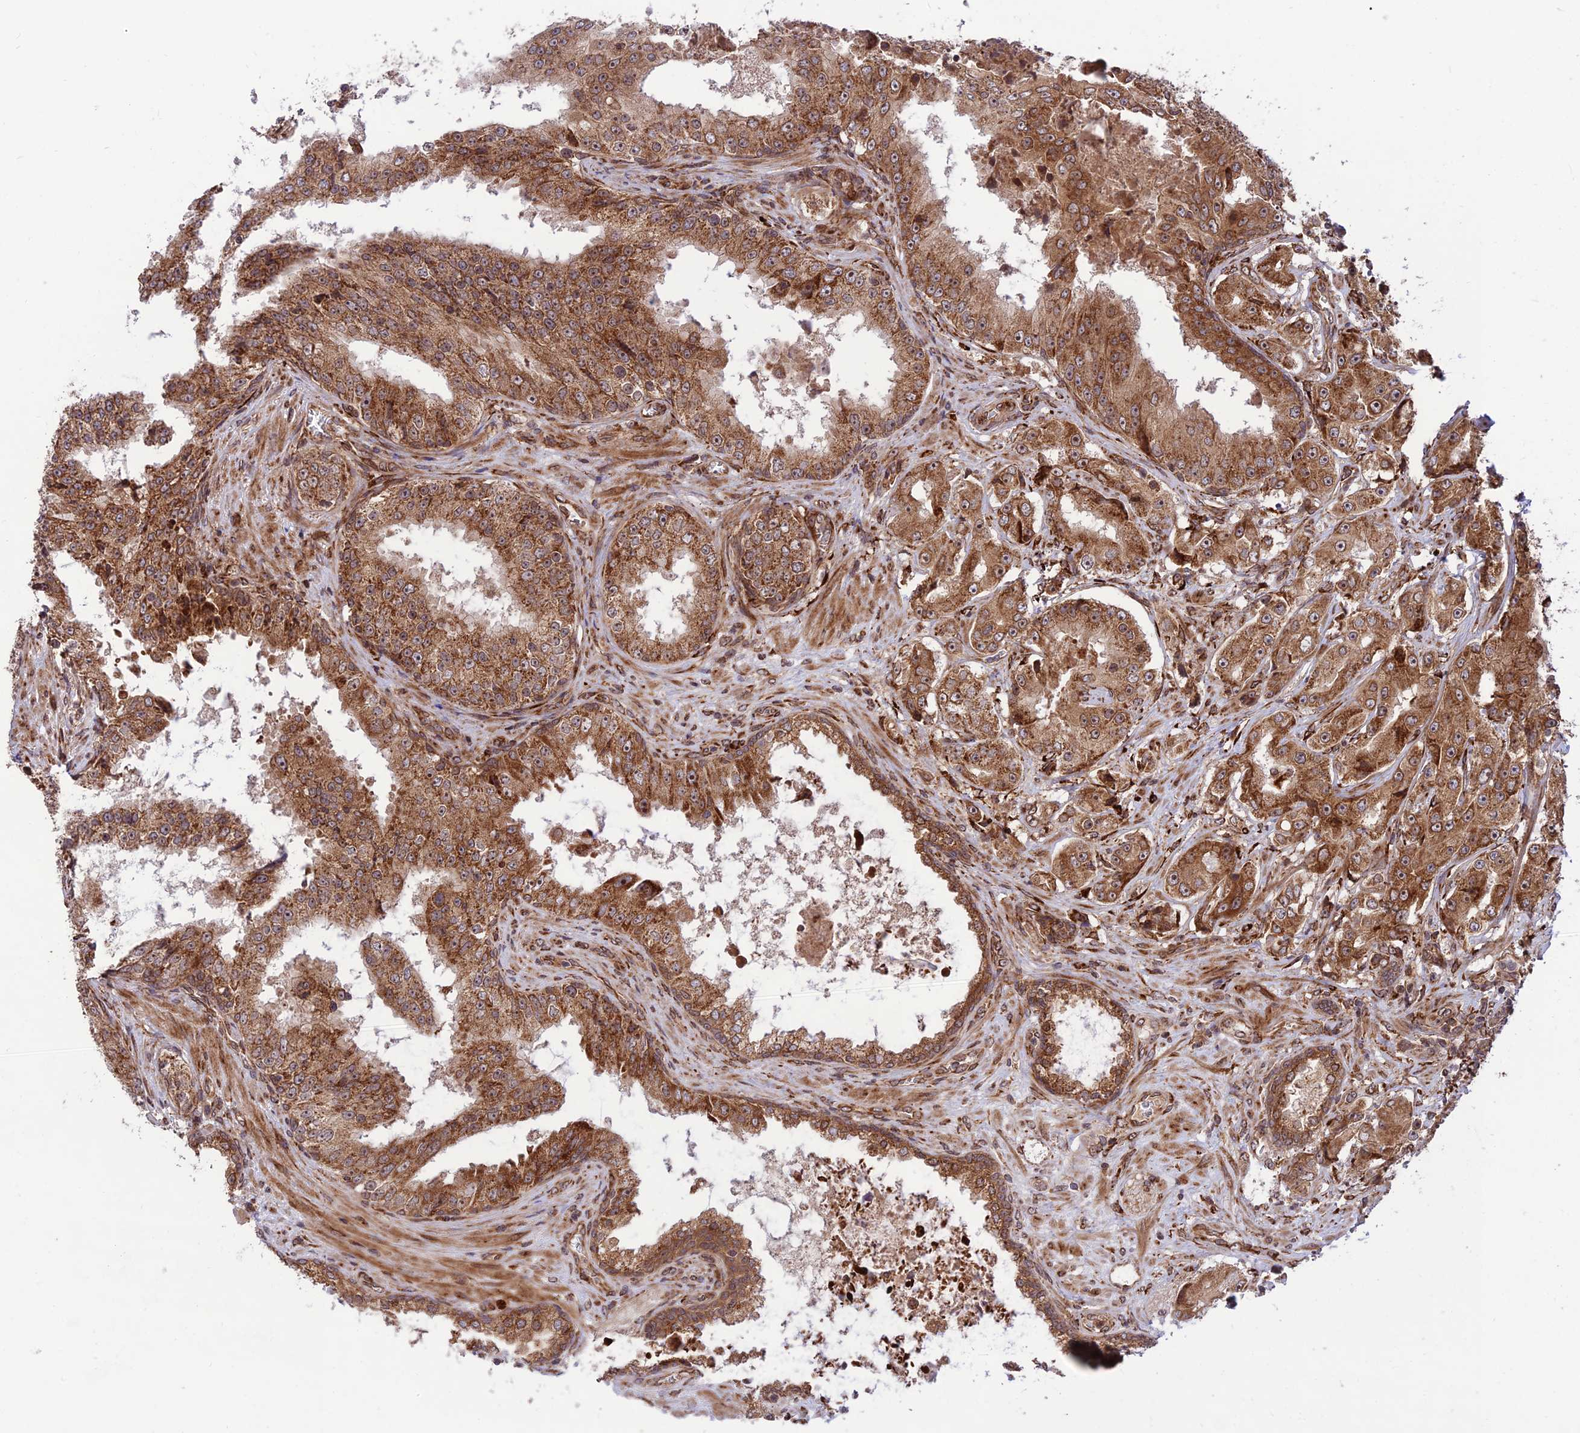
{"staining": {"intensity": "strong", "quantity": ">75%", "location": "cytoplasmic/membranous,nuclear"}, "tissue": "prostate cancer", "cell_type": "Tumor cells", "image_type": "cancer", "snomed": [{"axis": "morphology", "description": "Adenocarcinoma, High grade"}, {"axis": "topography", "description": "Prostate"}], "caption": "Prostate adenocarcinoma (high-grade) stained with a protein marker displays strong staining in tumor cells.", "gene": "CRTAP", "patient": {"sex": "male", "age": 73}}